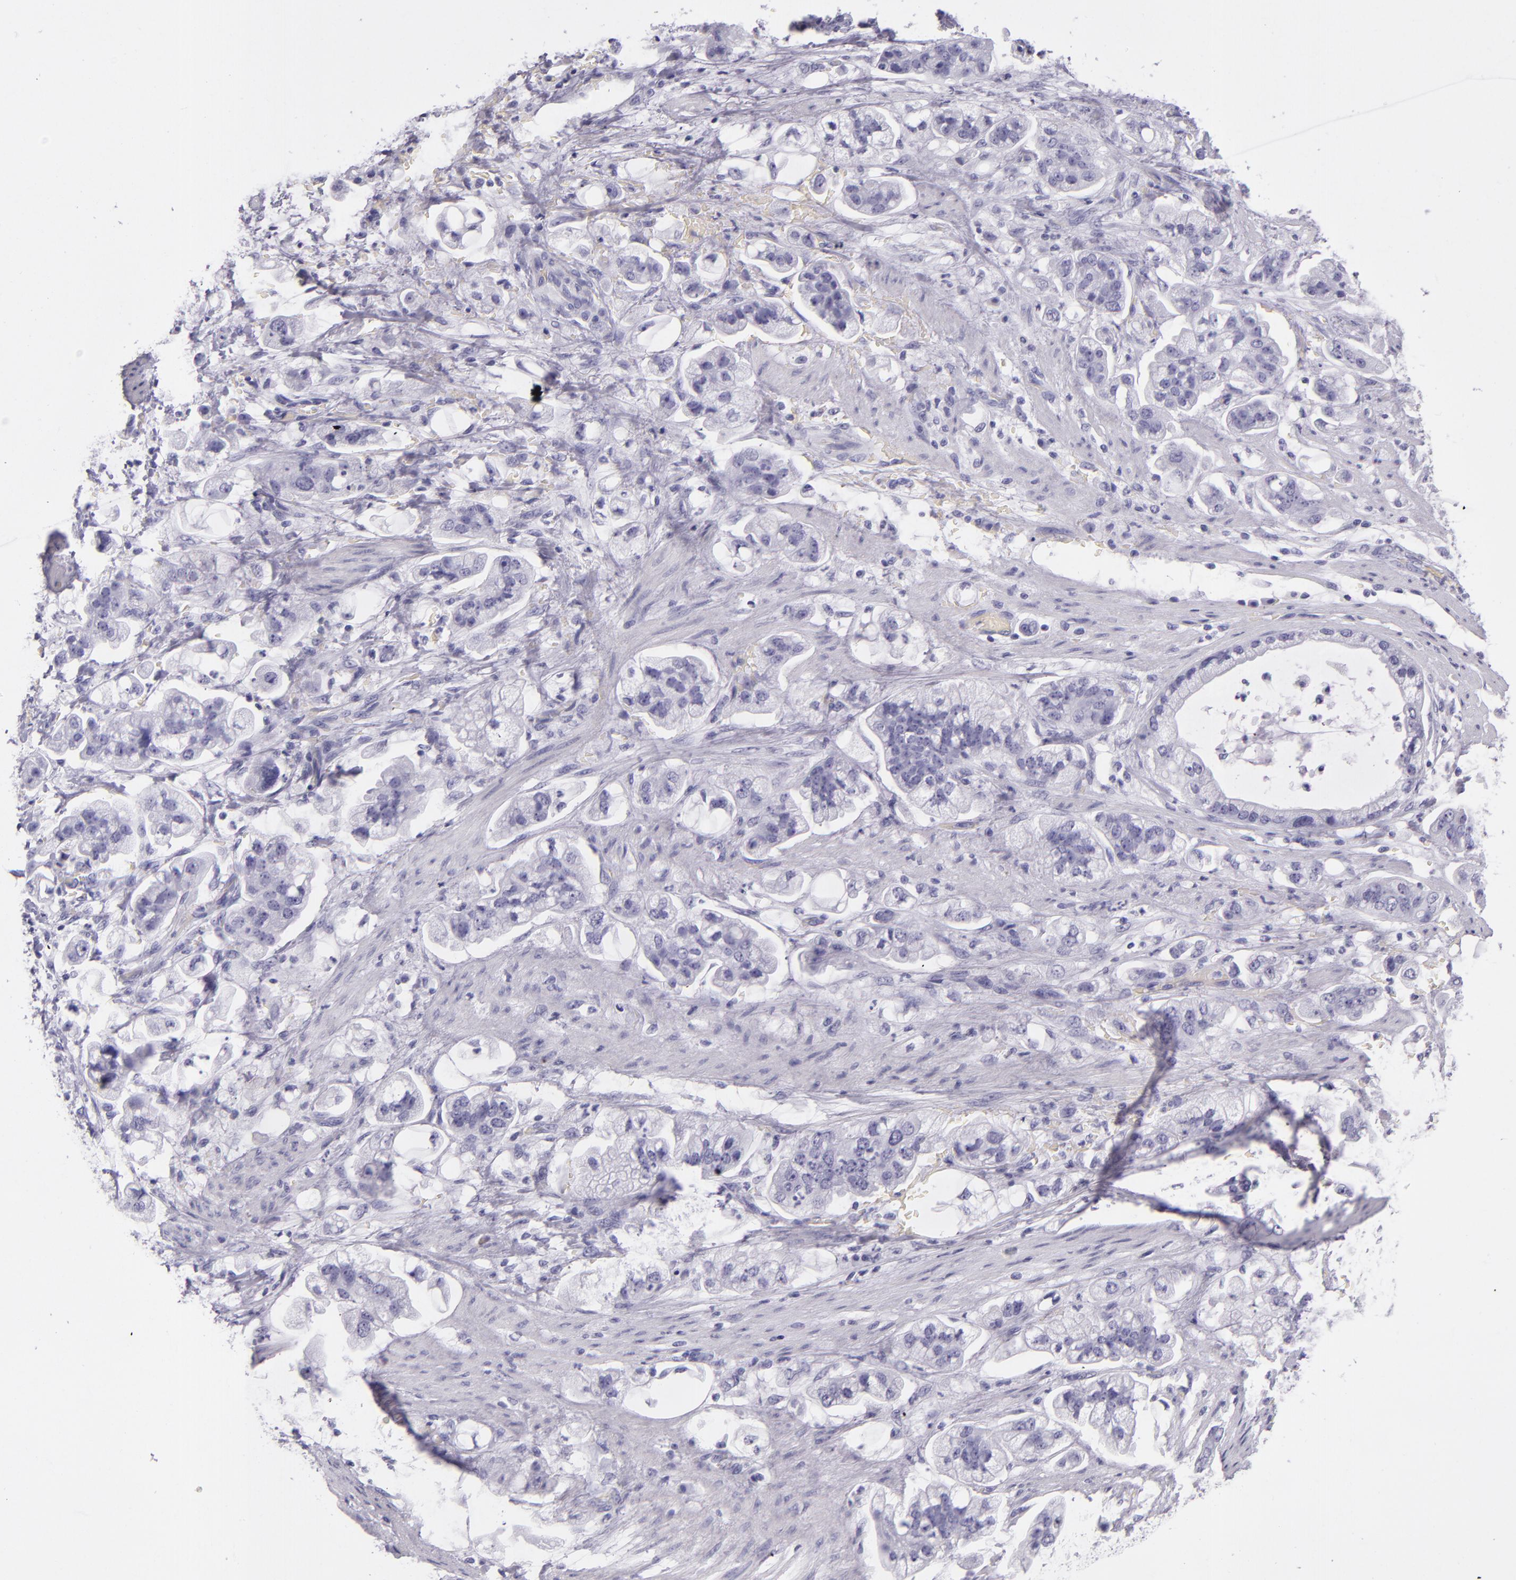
{"staining": {"intensity": "negative", "quantity": "none", "location": "none"}, "tissue": "stomach cancer", "cell_type": "Tumor cells", "image_type": "cancer", "snomed": [{"axis": "morphology", "description": "Adenocarcinoma, NOS"}, {"axis": "topography", "description": "Stomach"}], "caption": "An image of human stomach cancer is negative for staining in tumor cells.", "gene": "CR2", "patient": {"sex": "male", "age": 62}}